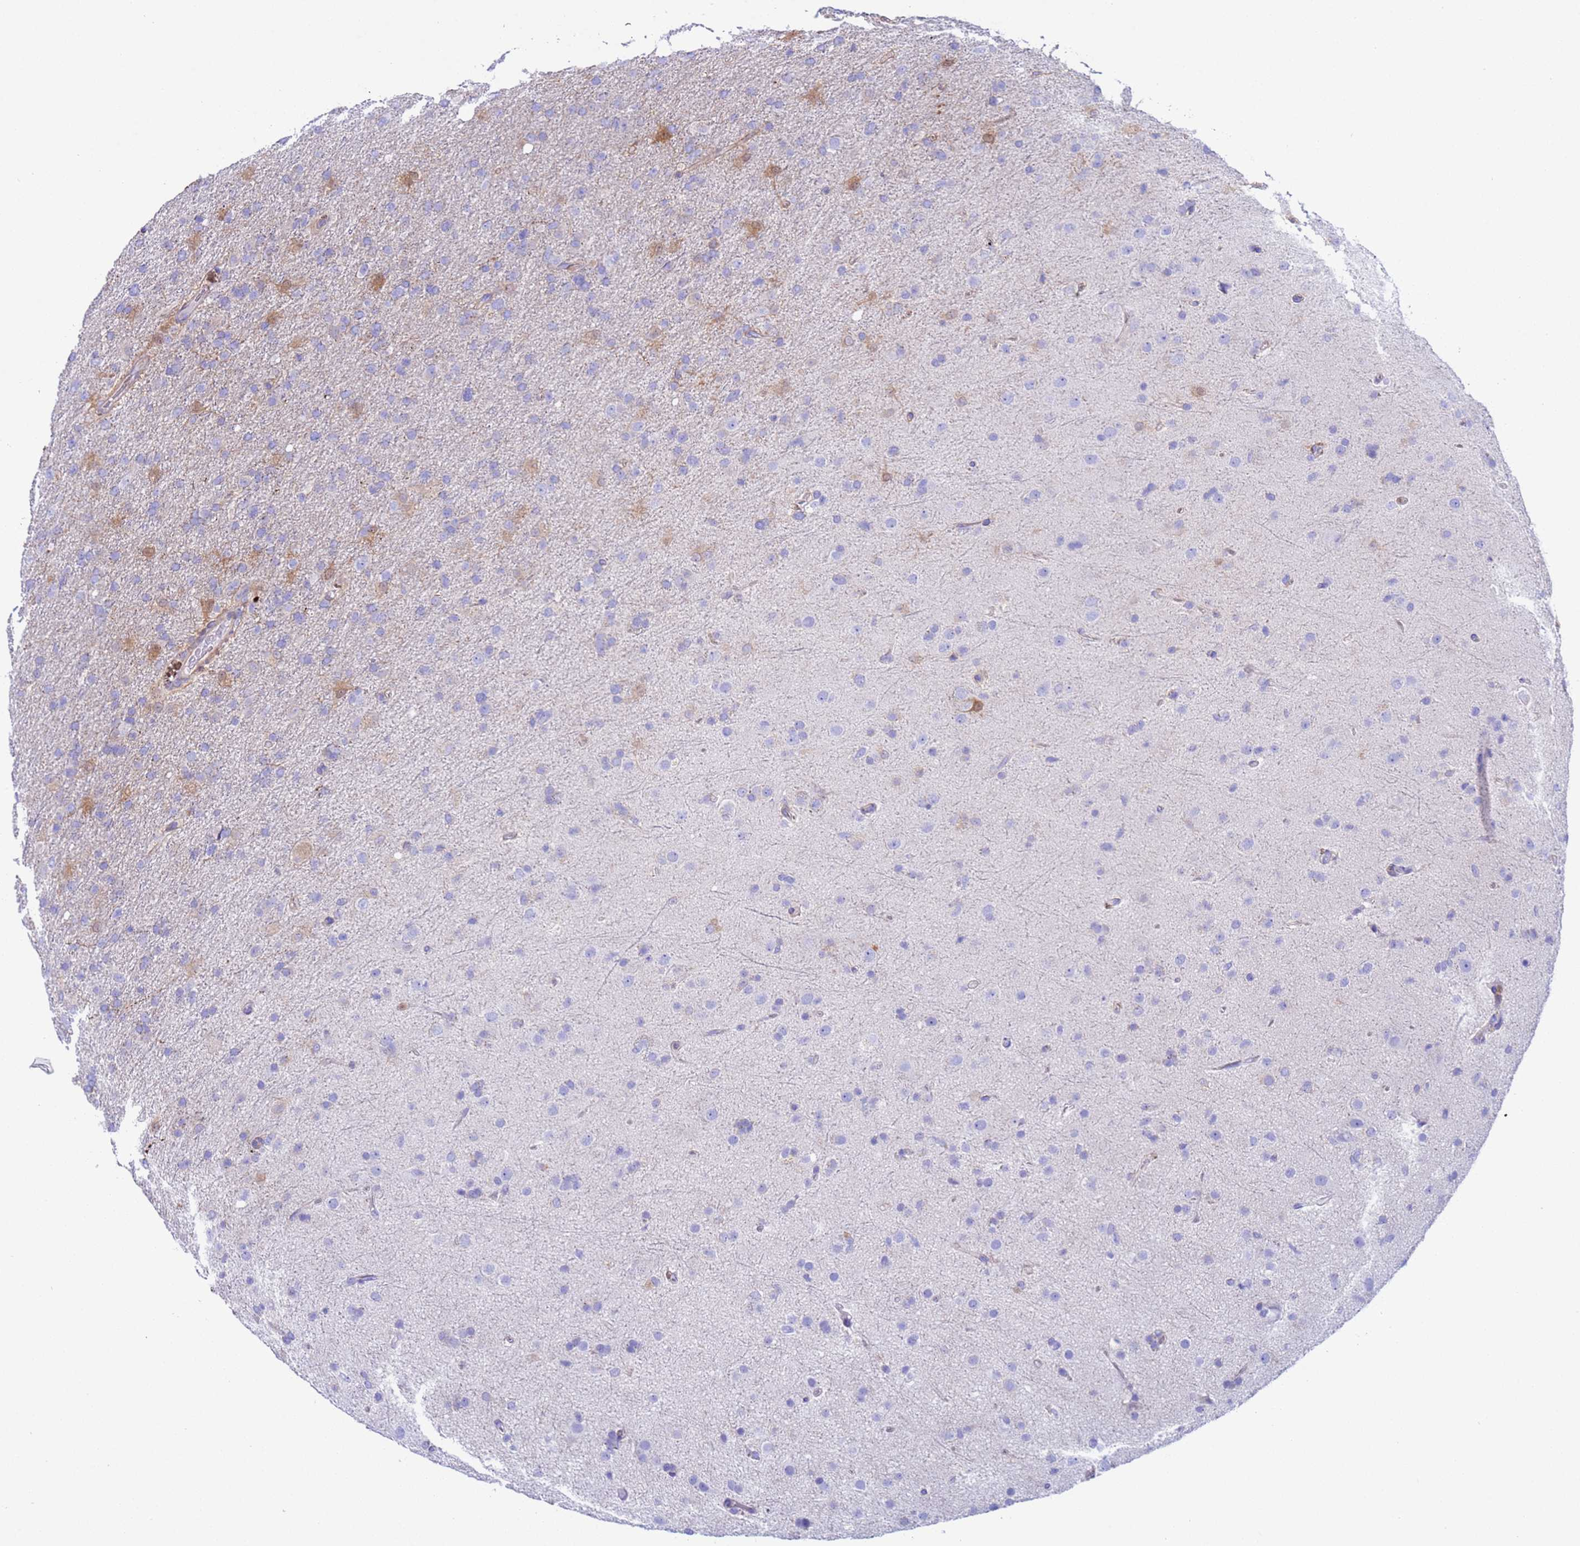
{"staining": {"intensity": "negative", "quantity": "none", "location": "none"}, "tissue": "glioma", "cell_type": "Tumor cells", "image_type": "cancer", "snomed": [{"axis": "morphology", "description": "Glioma, malignant, Low grade"}, {"axis": "topography", "description": "Brain"}], "caption": "This is an immunohistochemistry photomicrograph of malignant glioma (low-grade). There is no staining in tumor cells.", "gene": "C6orf47", "patient": {"sex": "male", "age": 65}}